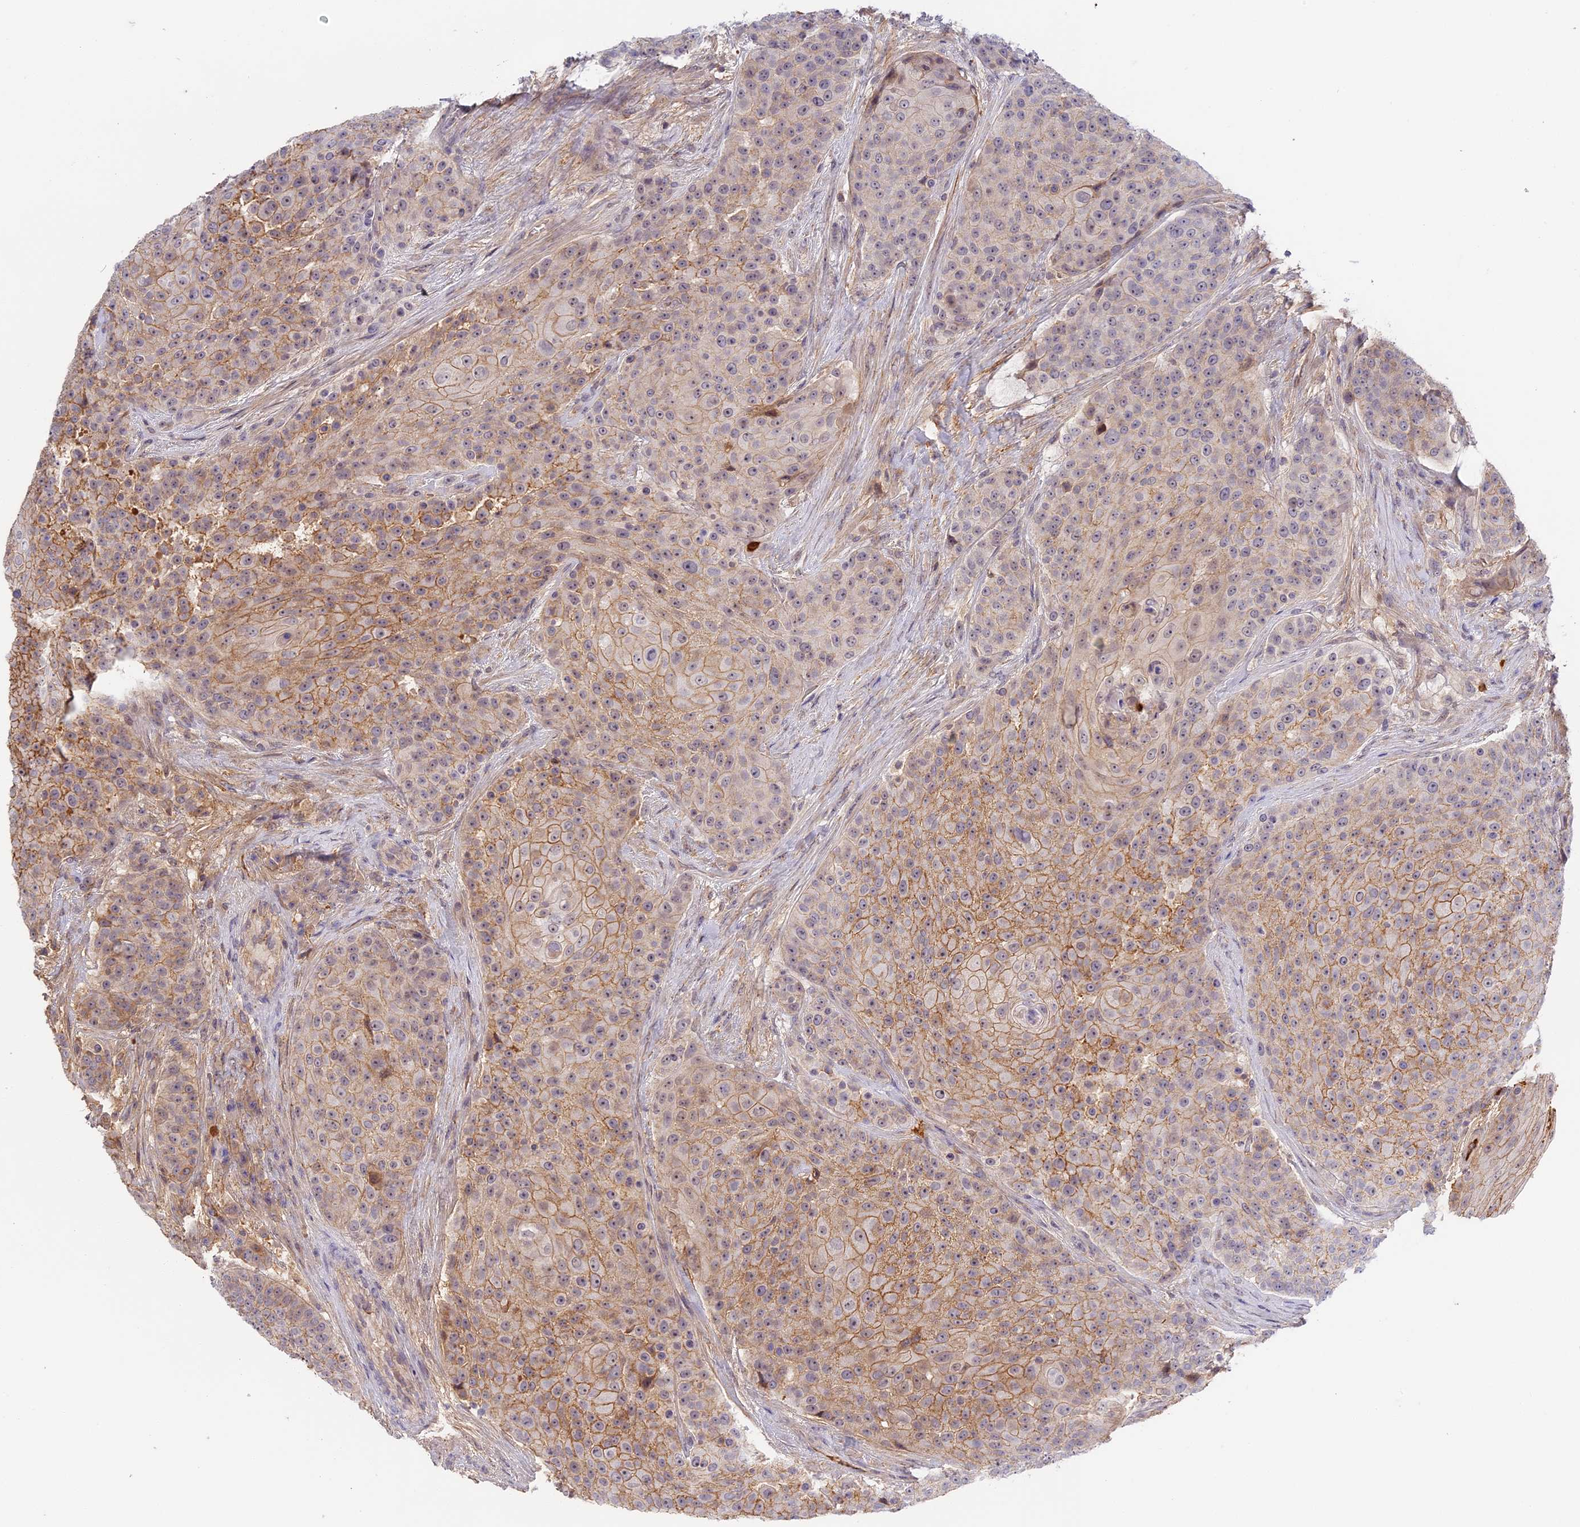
{"staining": {"intensity": "moderate", "quantity": "25%-75%", "location": "cytoplasmic/membranous"}, "tissue": "urothelial cancer", "cell_type": "Tumor cells", "image_type": "cancer", "snomed": [{"axis": "morphology", "description": "Urothelial carcinoma, High grade"}, {"axis": "topography", "description": "Urinary bladder"}], "caption": "Urothelial carcinoma (high-grade) was stained to show a protein in brown. There is medium levels of moderate cytoplasmic/membranous expression in approximately 25%-75% of tumor cells.", "gene": "ADGRD1", "patient": {"sex": "female", "age": 63}}